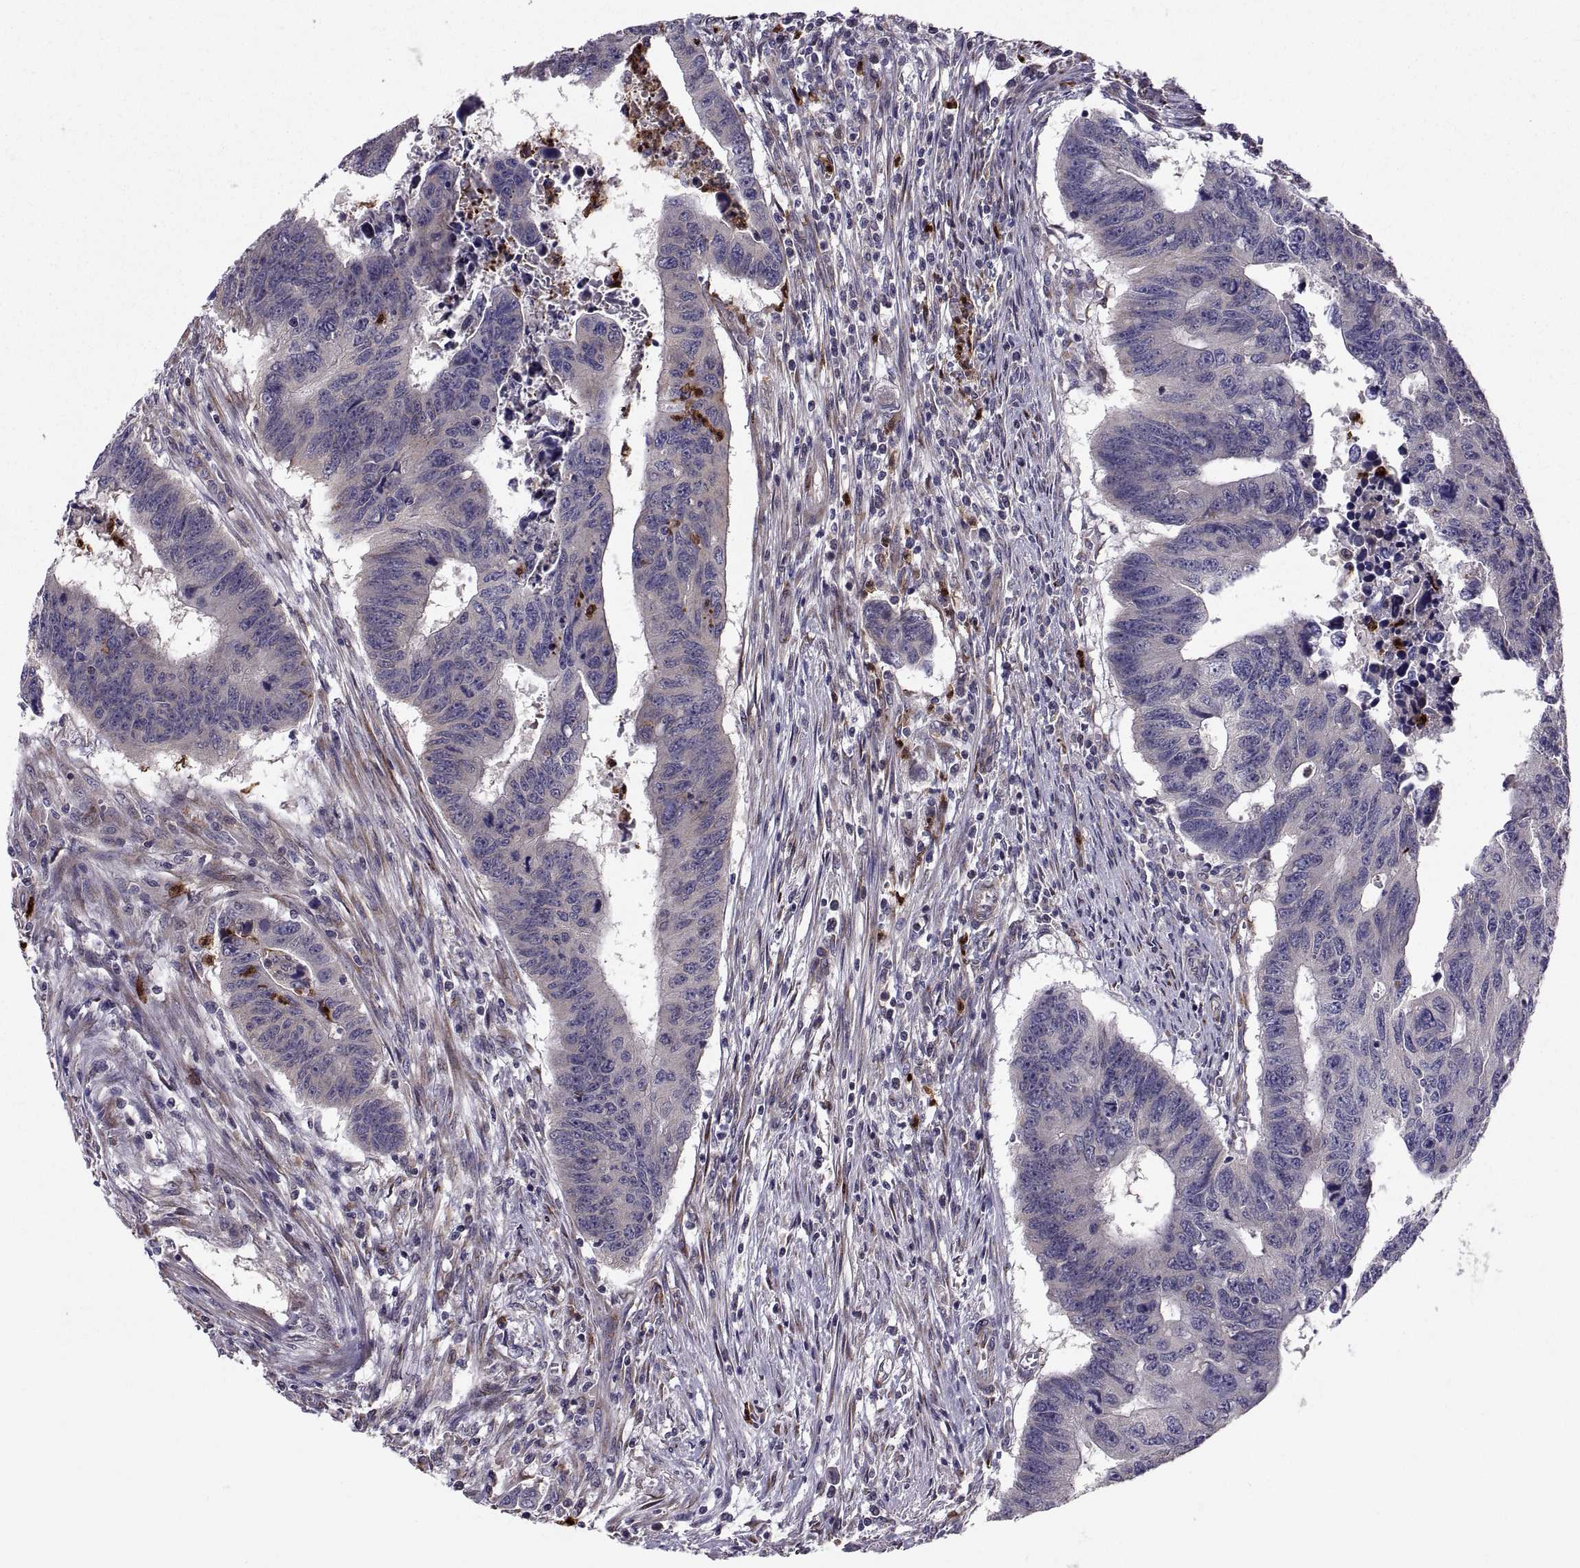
{"staining": {"intensity": "negative", "quantity": "none", "location": "none"}, "tissue": "colorectal cancer", "cell_type": "Tumor cells", "image_type": "cancer", "snomed": [{"axis": "morphology", "description": "Adenocarcinoma, NOS"}, {"axis": "topography", "description": "Rectum"}], "caption": "This is an immunohistochemistry (IHC) image of colorectal cancer. There is no positivity in tumor cells.", "gene": "TESC", "patient": {"sex": "female", "age": 85}}